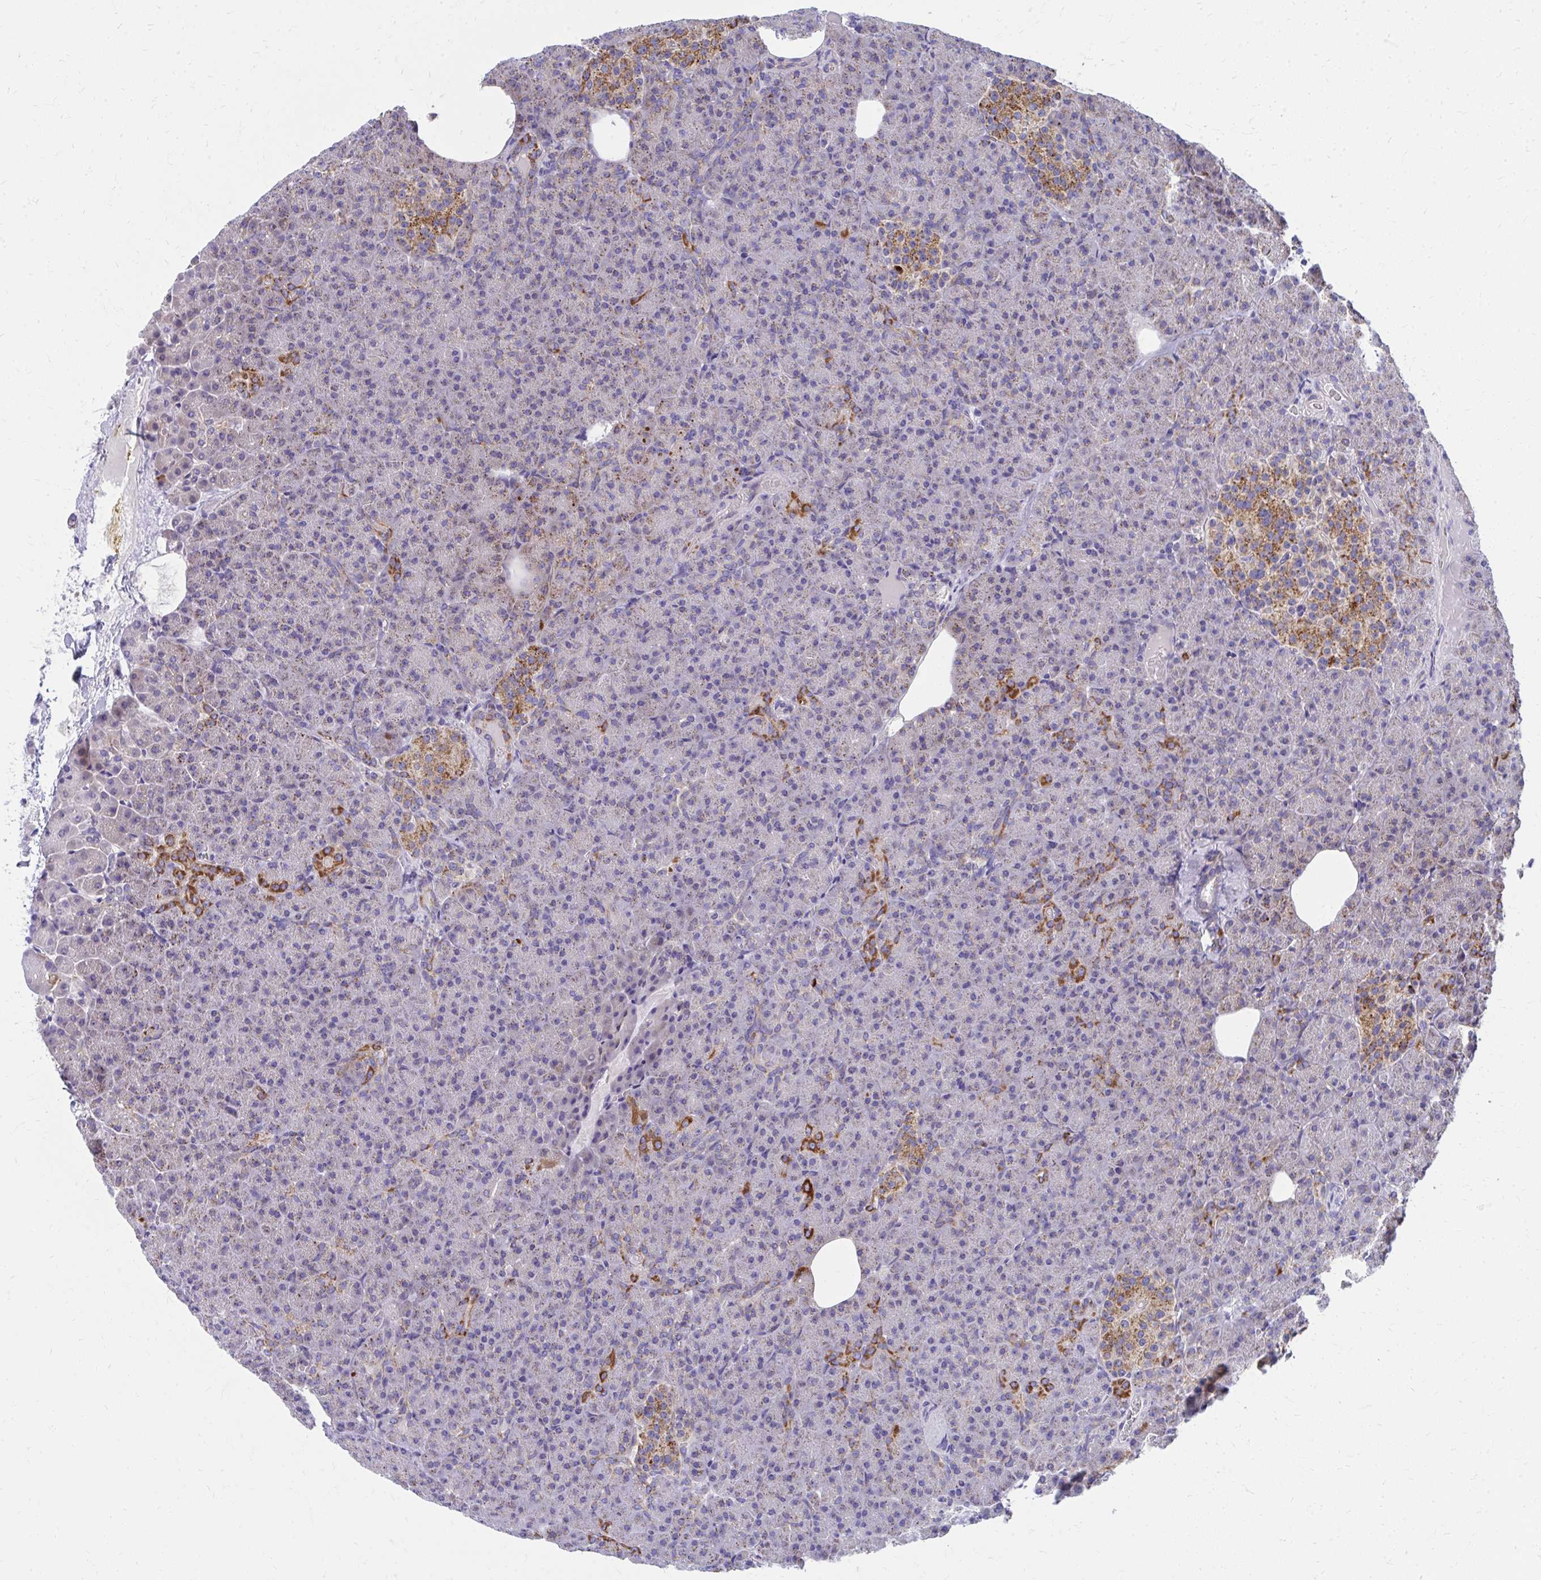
{"staining": {"intensity": "moderate", "quantity": "25%-75%", "location": "cytoplasmic/membranous"}, "tissue": "pancreas", "cell_type": "Exocrine glandular cells", "image_type": "normal", "snomed": [{"axis": "morphology", "description": "Normal tissue, NOS"}, {"axis": "topography", "description": "Pancreas"}], "caption": "A high-resolution micrograph shows IHC staining of unremarkable pancreas, which displays moderate cytoplasmic/membranous positivity in approximately 25%-75% of exocrine glandular cells. (Brightfield microscopy of DAB IHC at high magnification).", "gene": "IL37", "patient": {"sex": "female", "age": 74}}